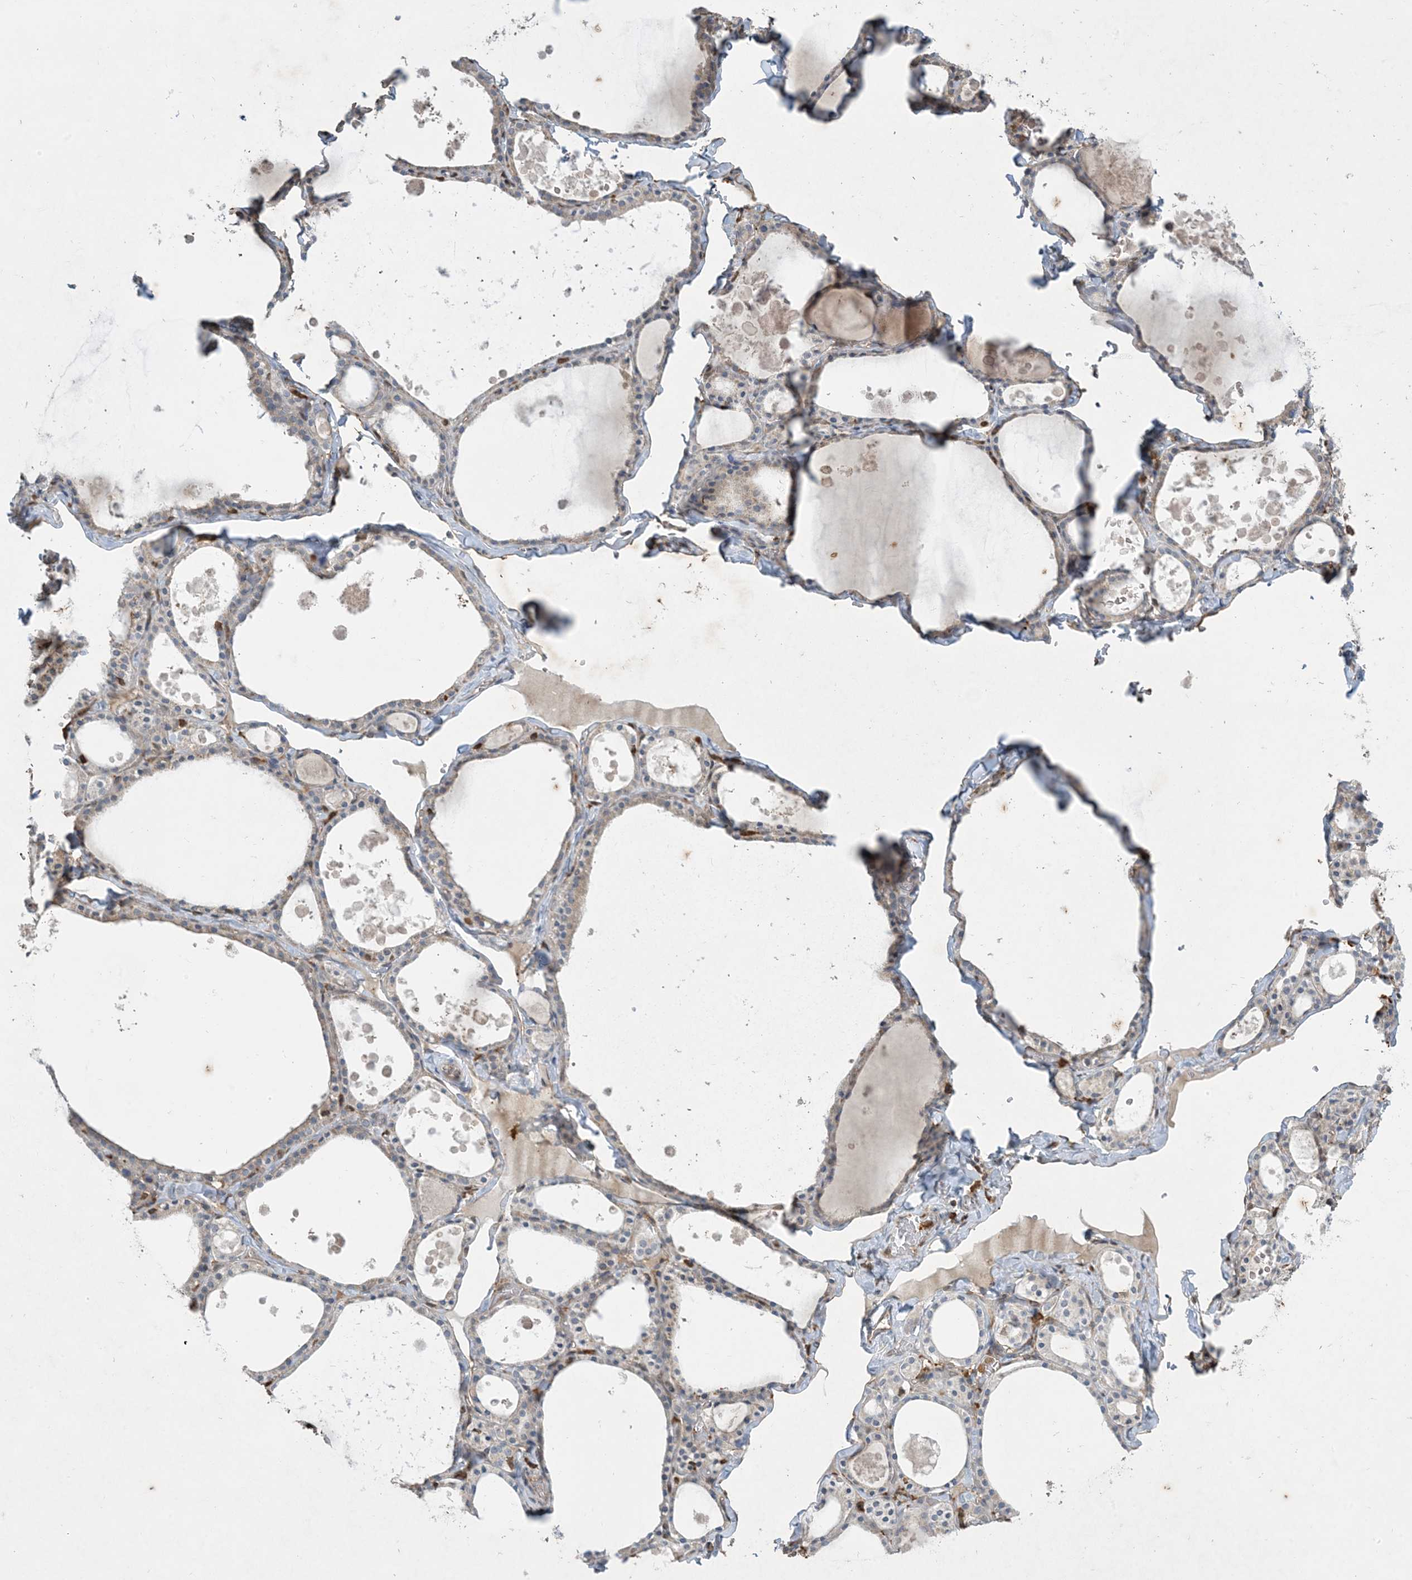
{"staining": {"intensity": "negative", "quantity": "none", "location": "none"}, "tissue": "thyroid gland", "cell_type": "Glandular cells", "image_type": "normal", "snomed": [{"axis": "morphology", "description": "Normal tissue, NOS"}, {"axis": "topography", "description": "Thyroid gland"}], "caption": "An immunohistochemistry micrograph of unremarkable thyroid gland is shown. There is no staining in glandular cells of thyroid gland.", "gene": "TMSB4X", "patient": {"sex": "male", "age": 56}}